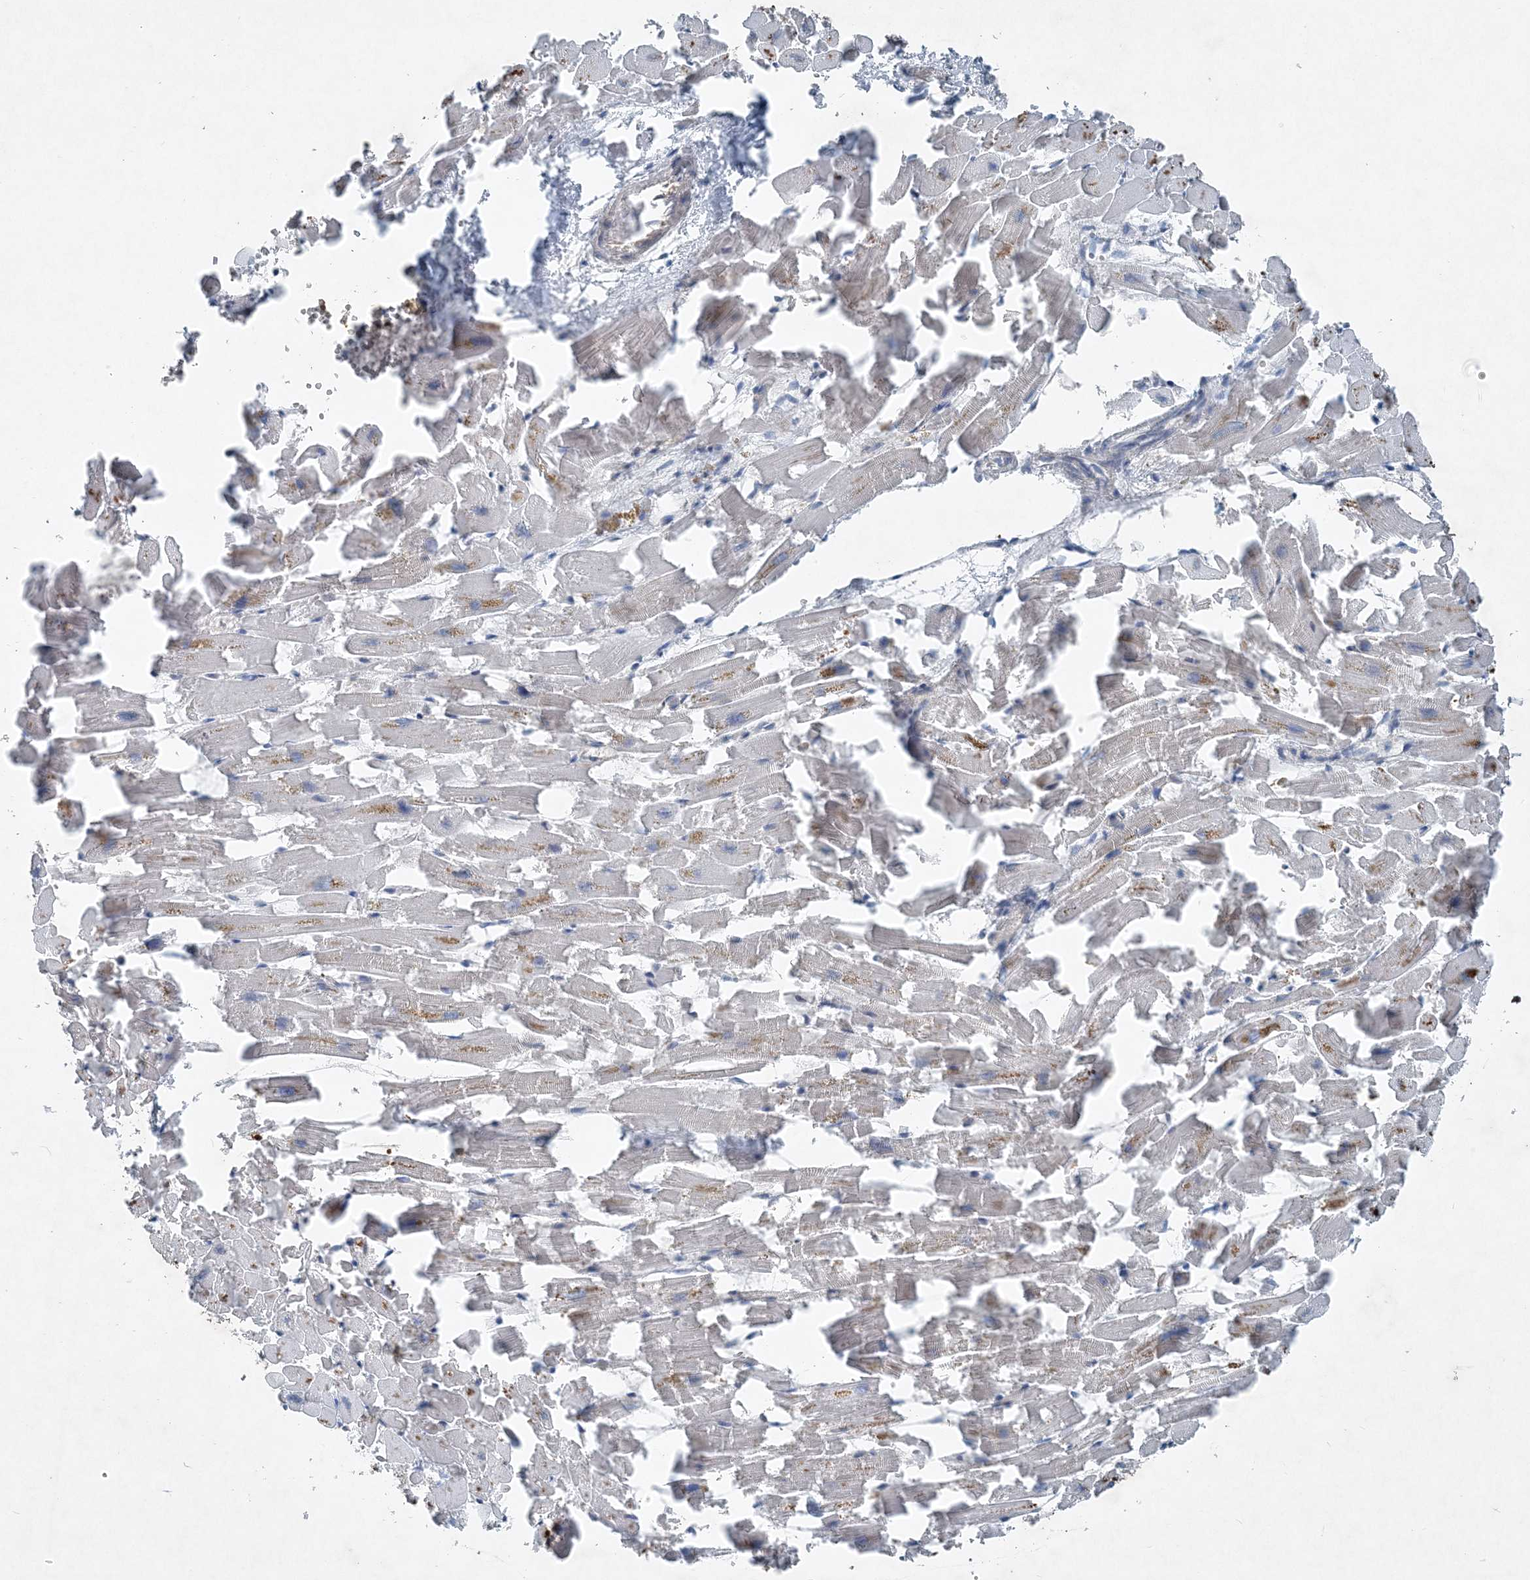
{"staining": {"intensity": "moderate", "quantity": "<25%", "location": "cytoplasmic/membranous"}, "tissue": "heart muscle", "cell_type": "Cardiomyocytes", "image_type": "normal", "snomed": [{"axis": "morphology", "description": "Normal tissue, NOS"}, {"axis": "topography", "description": "Heart"}], "caption": "A low amount of moderate cytoplasmic/membranous expression is present in approximately <25% of cardiomyocytes in normal heart muscle. The protein is shown in brown color, while the nuclei are stained blue.", "gene": "DGUOK", "patient": {"sex": "female", "age": 64}}